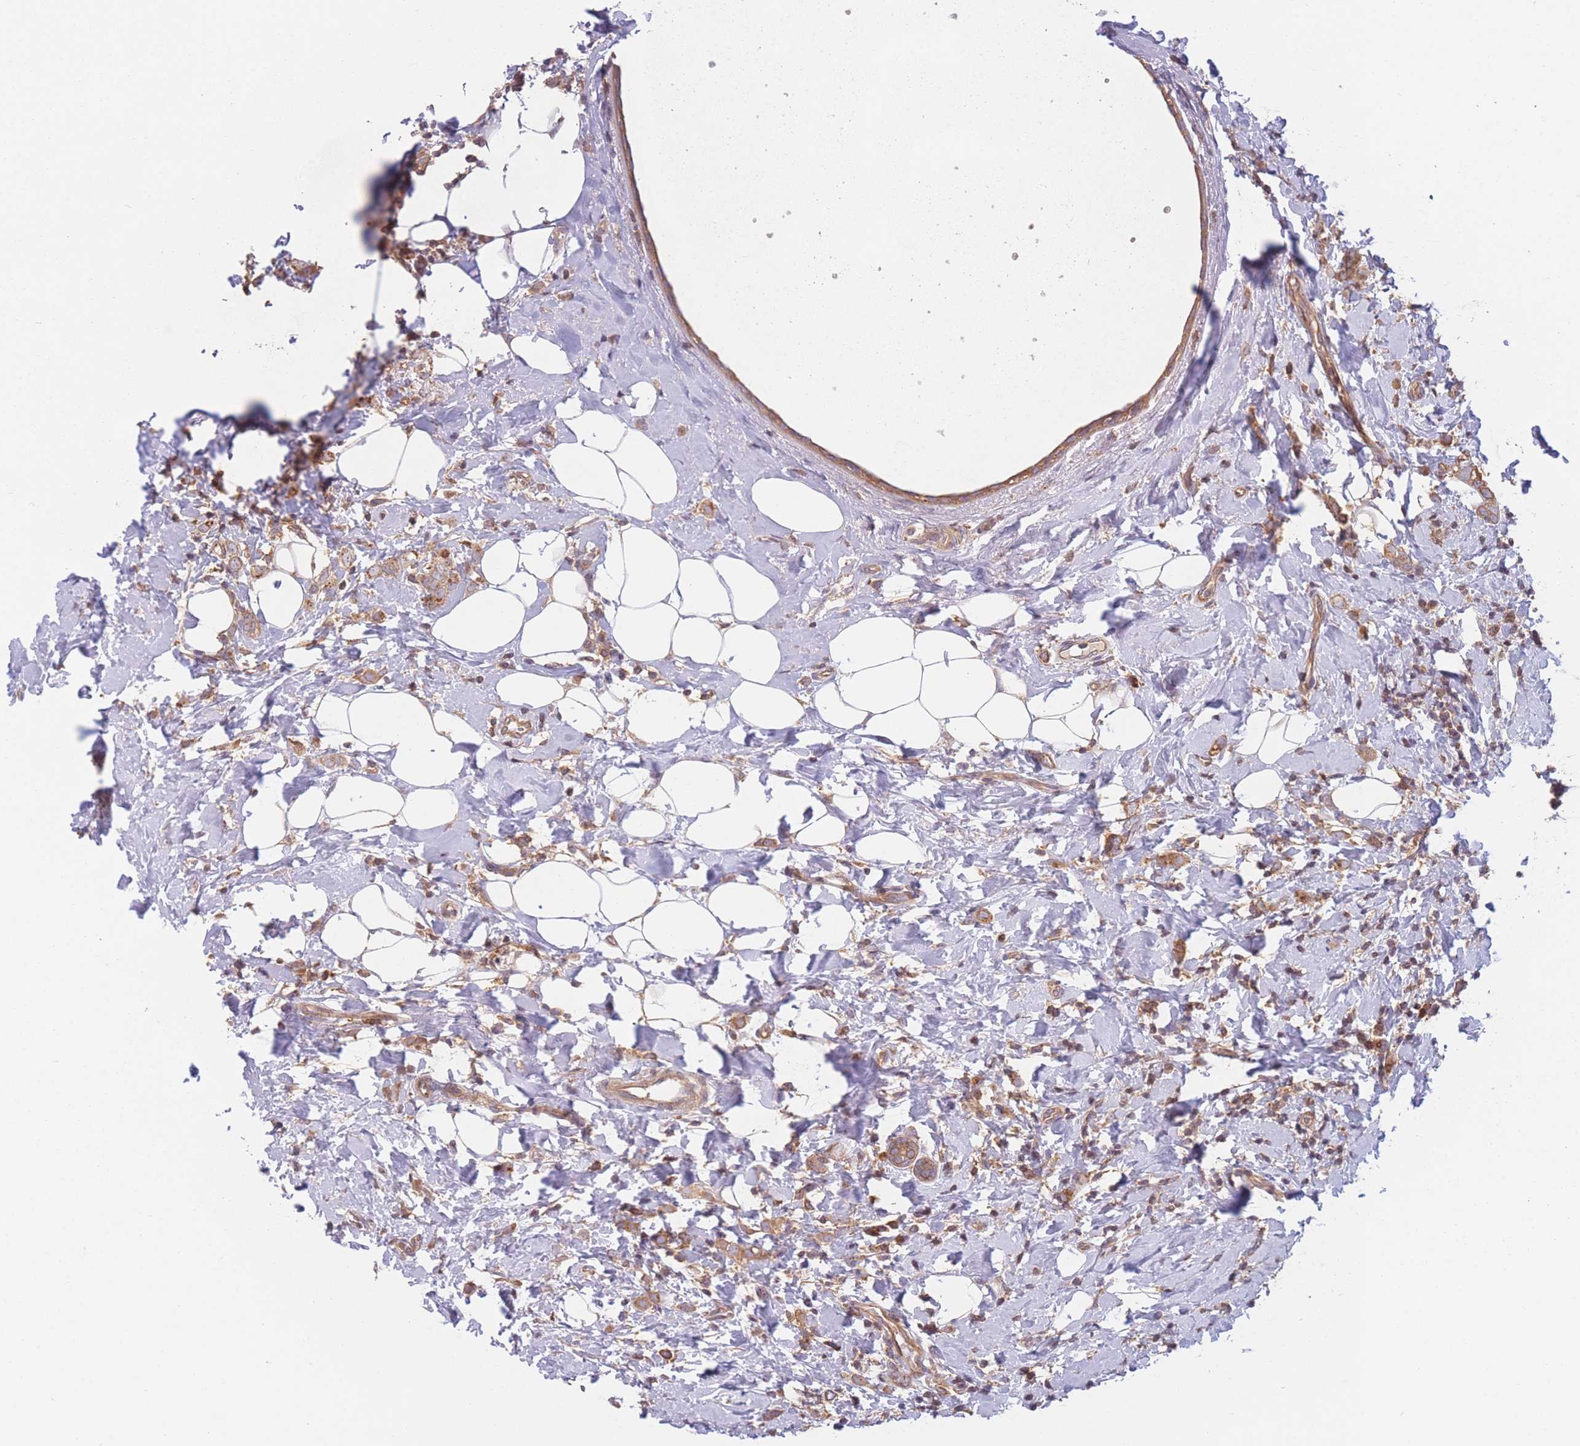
{"staining": {"intensity": "moderate", "quantity": ">75%", "location": "cytoplasmic/membranous"}, "tissue": "breast cancer", "cell_type": "Tumor cells", "image_type": "cancer", "snomed": [{"axis": "morphology", "description": "Lobular carcinoma"}, {"axis": "topography", "description": "Breast"}], "caption": "Breast cancer was stained to show a protein in brown. There is medium levels of moderate cytoplasmic/membranous staining in about >75% of tumor cells. Nuclei are stained in blue.", "gene": "WASHC2A", "patient": {"sex": "female", "age": 47}}